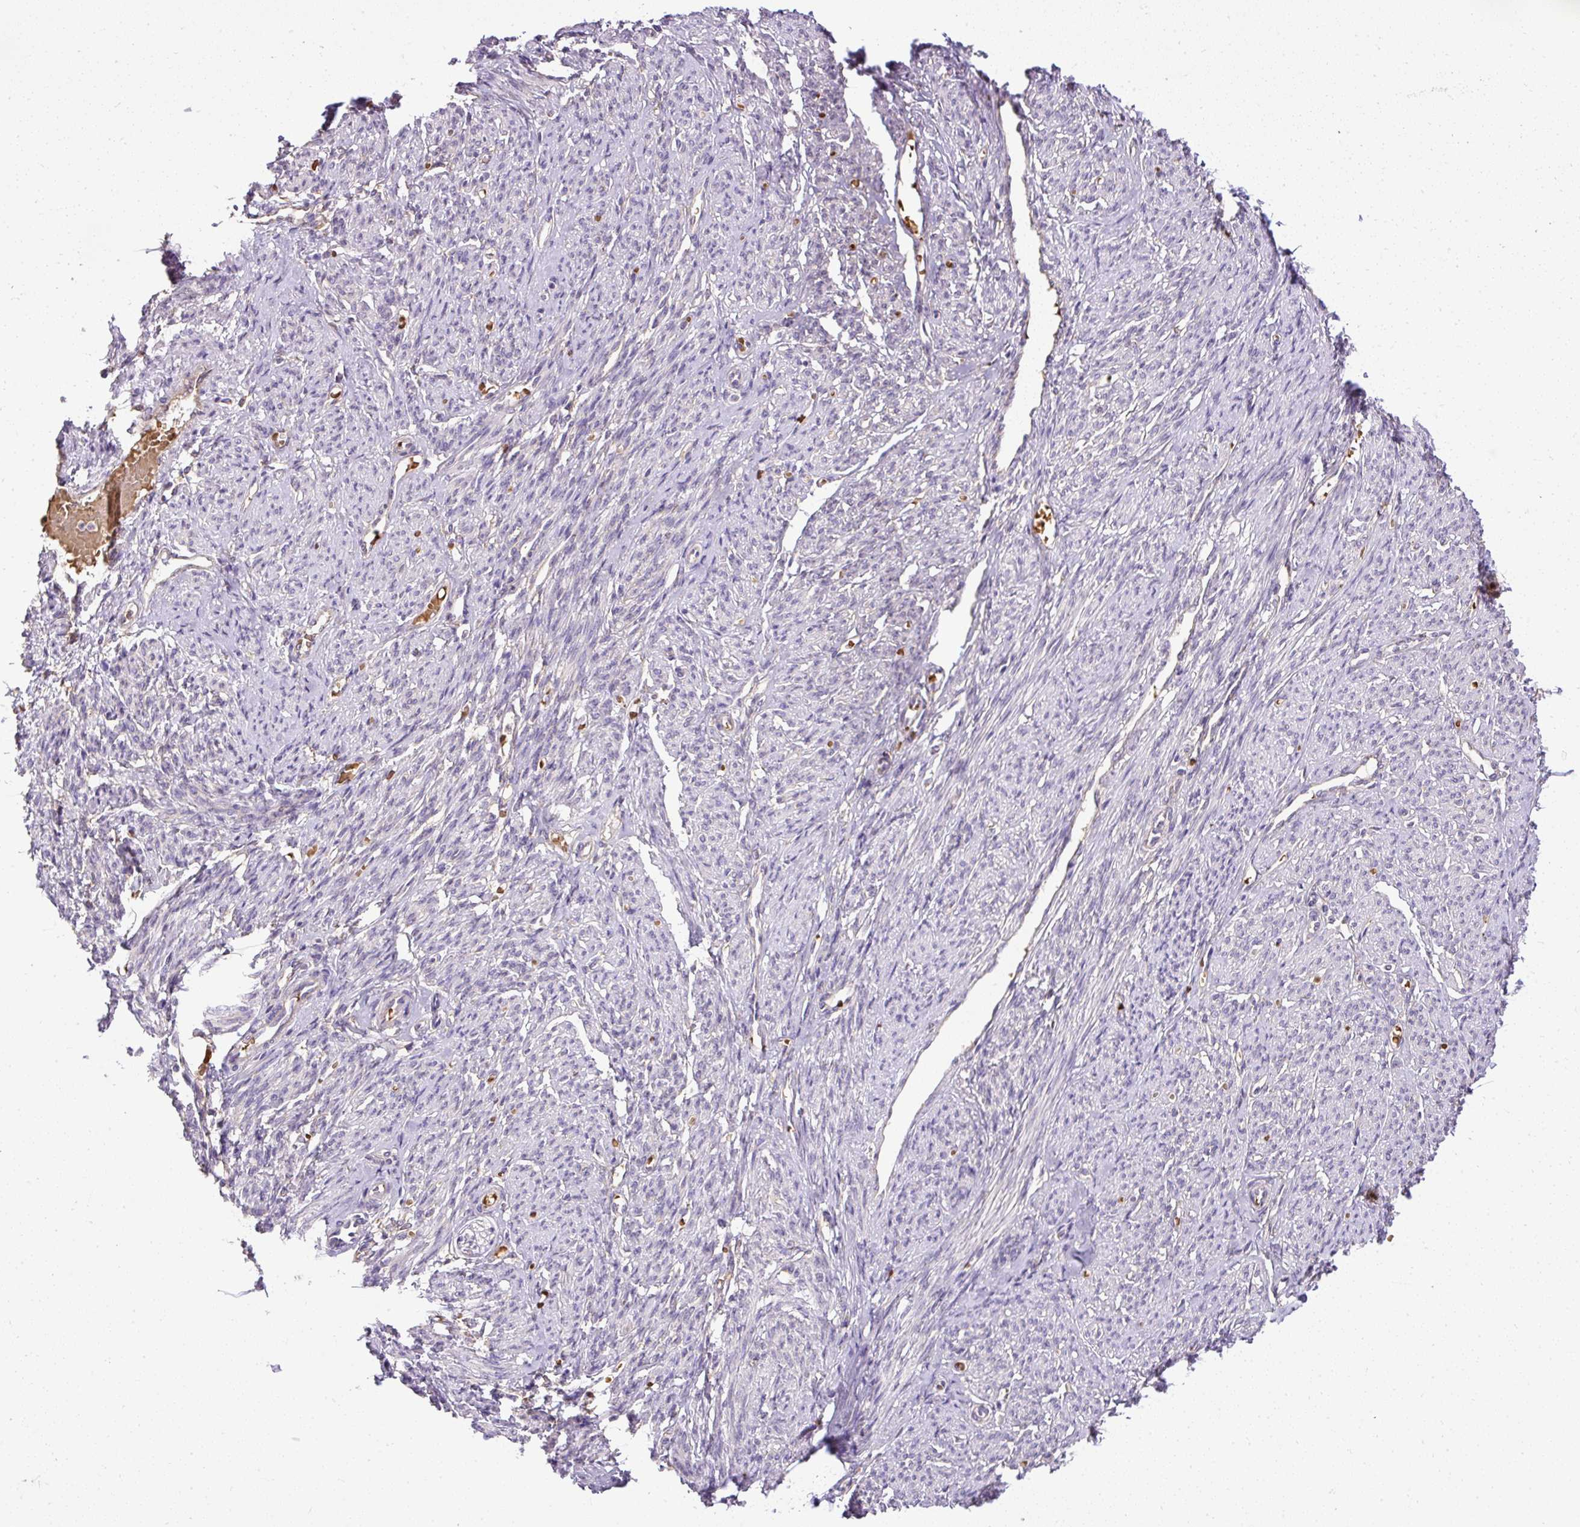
{"staining": {"intensity": "negative", "quantity": "none", "location": "none"}, "tissue": "smooth muscle", "cell_type": "Smooth muscle cells", "image_type": "normal", "snomed": [{"axis": "morphology", "description": "Normal tissue, NOS"}, {"axis": "topography", "description": "Smooth muscle"}], "caption": "A high-resolution micrograph shows immunohistochemistry staining of benign smooth muscle, which demonstrates no significant positivity in smooth muscle cells. Nuclei are stained in blue.", "gene": "SMC4", "patient": {"sex": "female", "age": 65}}